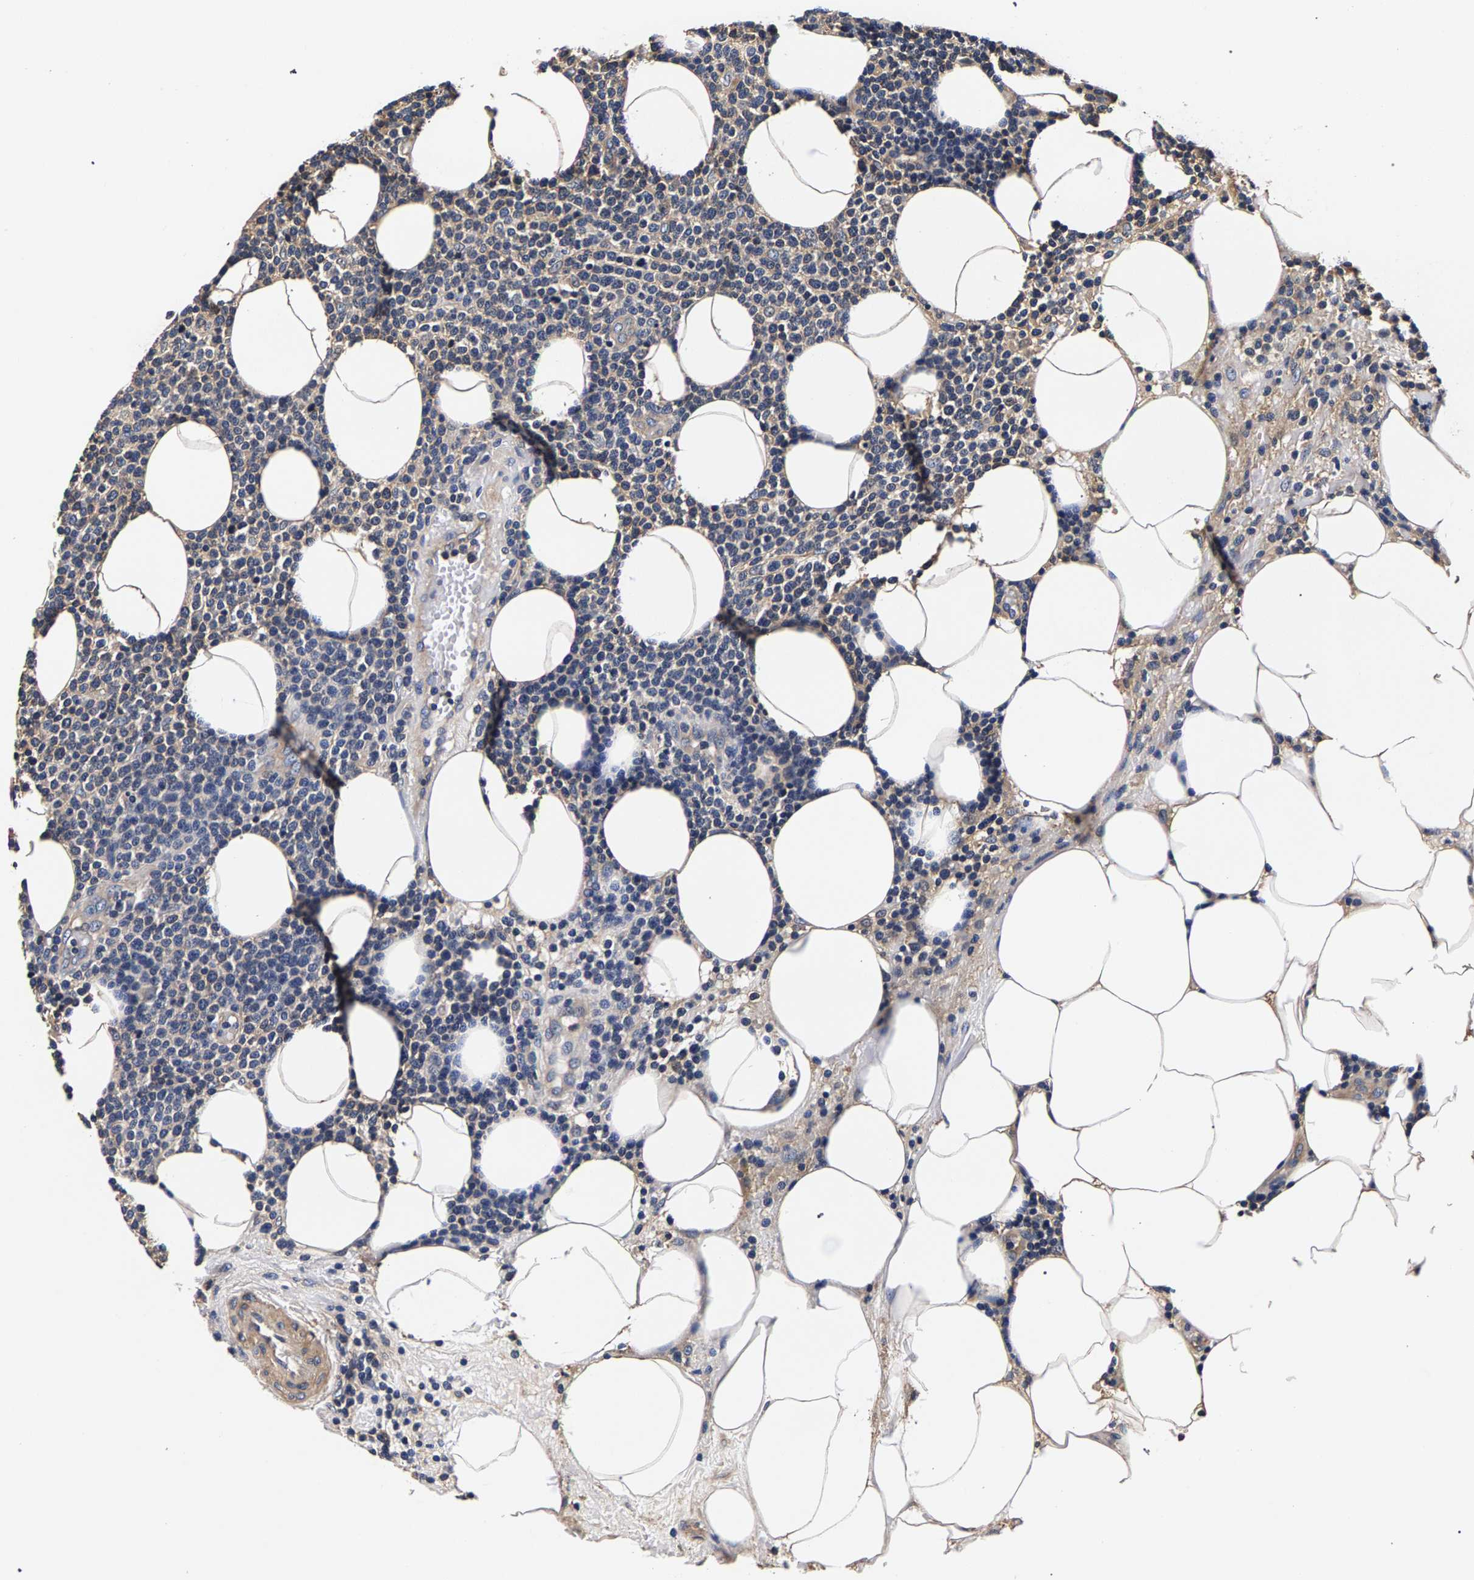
{"staining": {"intensity": "negative", "quantity": "none", "location": "none"}, "tissue": "lymphoma", "cell_type": "Tumor cells", "image_type": "cancer", "snomed": [{"axis": "morphology", "description": "Malignant lymphoma, non-Hodgkin's type, High grade"}, {"axis": "topography", "description": "Lymph node"}], "caption": "The immunohistochemistry photomicrograph has no significant positivity in tumor cells of lymphoma tissue.", "gene": "MARCHF7", "patient": {"sex": "male", "age": 61}}